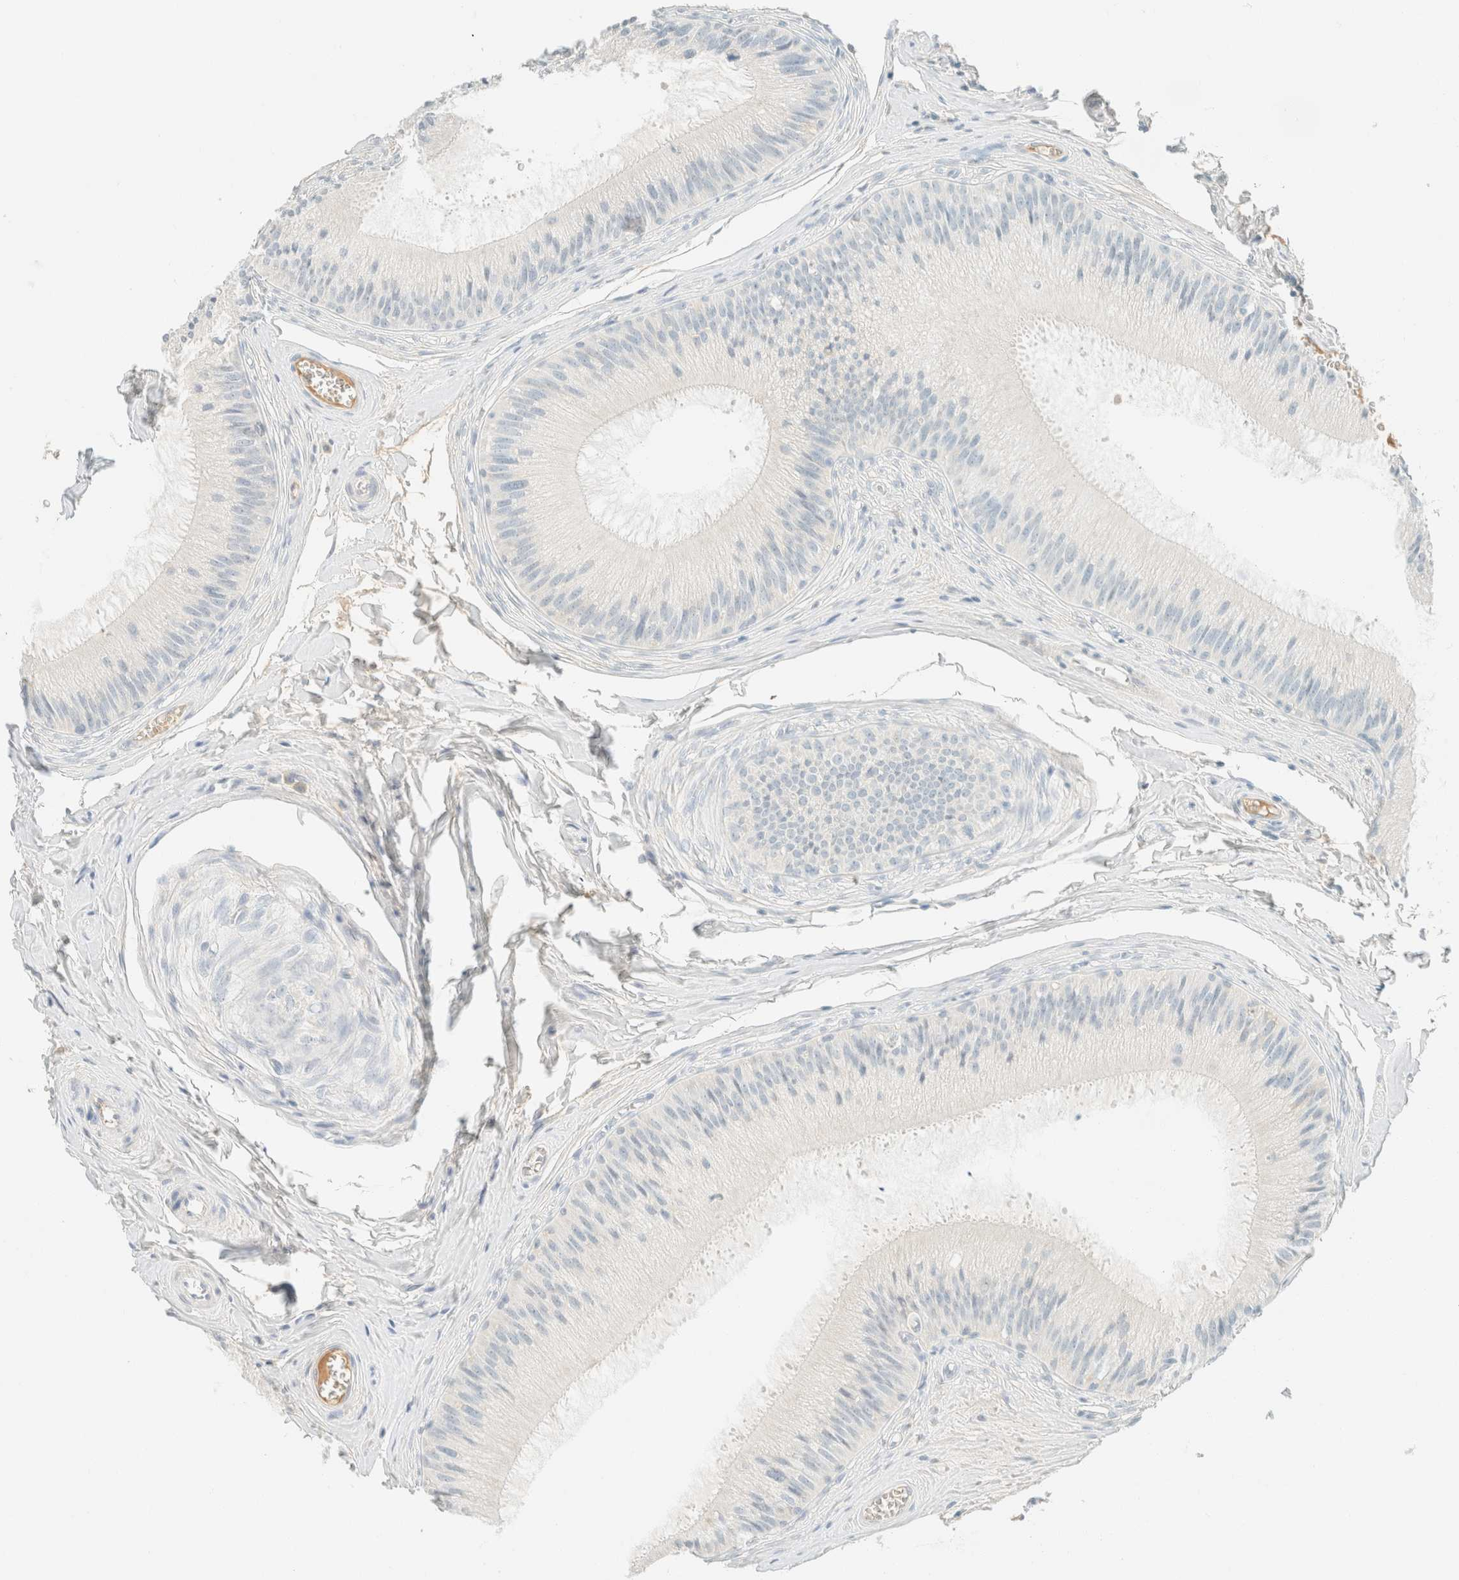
{"staining": {"intensity": "negative", "quantity": "none", "location": "none"}, "tissue": "epididymis", "cell_type": "Glandular cells", "image_type": "normal", "snomed": [{"axis": "morphology", "description": "Normal tissue, NOS"}, {"axis": "topography", "description": "Epididymis"}], "caption": "Immunohistochemistry of unremarkable epididymis demonstrates no staining in glandular cells.", "gene": "GPA33", "patient": {"sex": "male", "age": 31}}